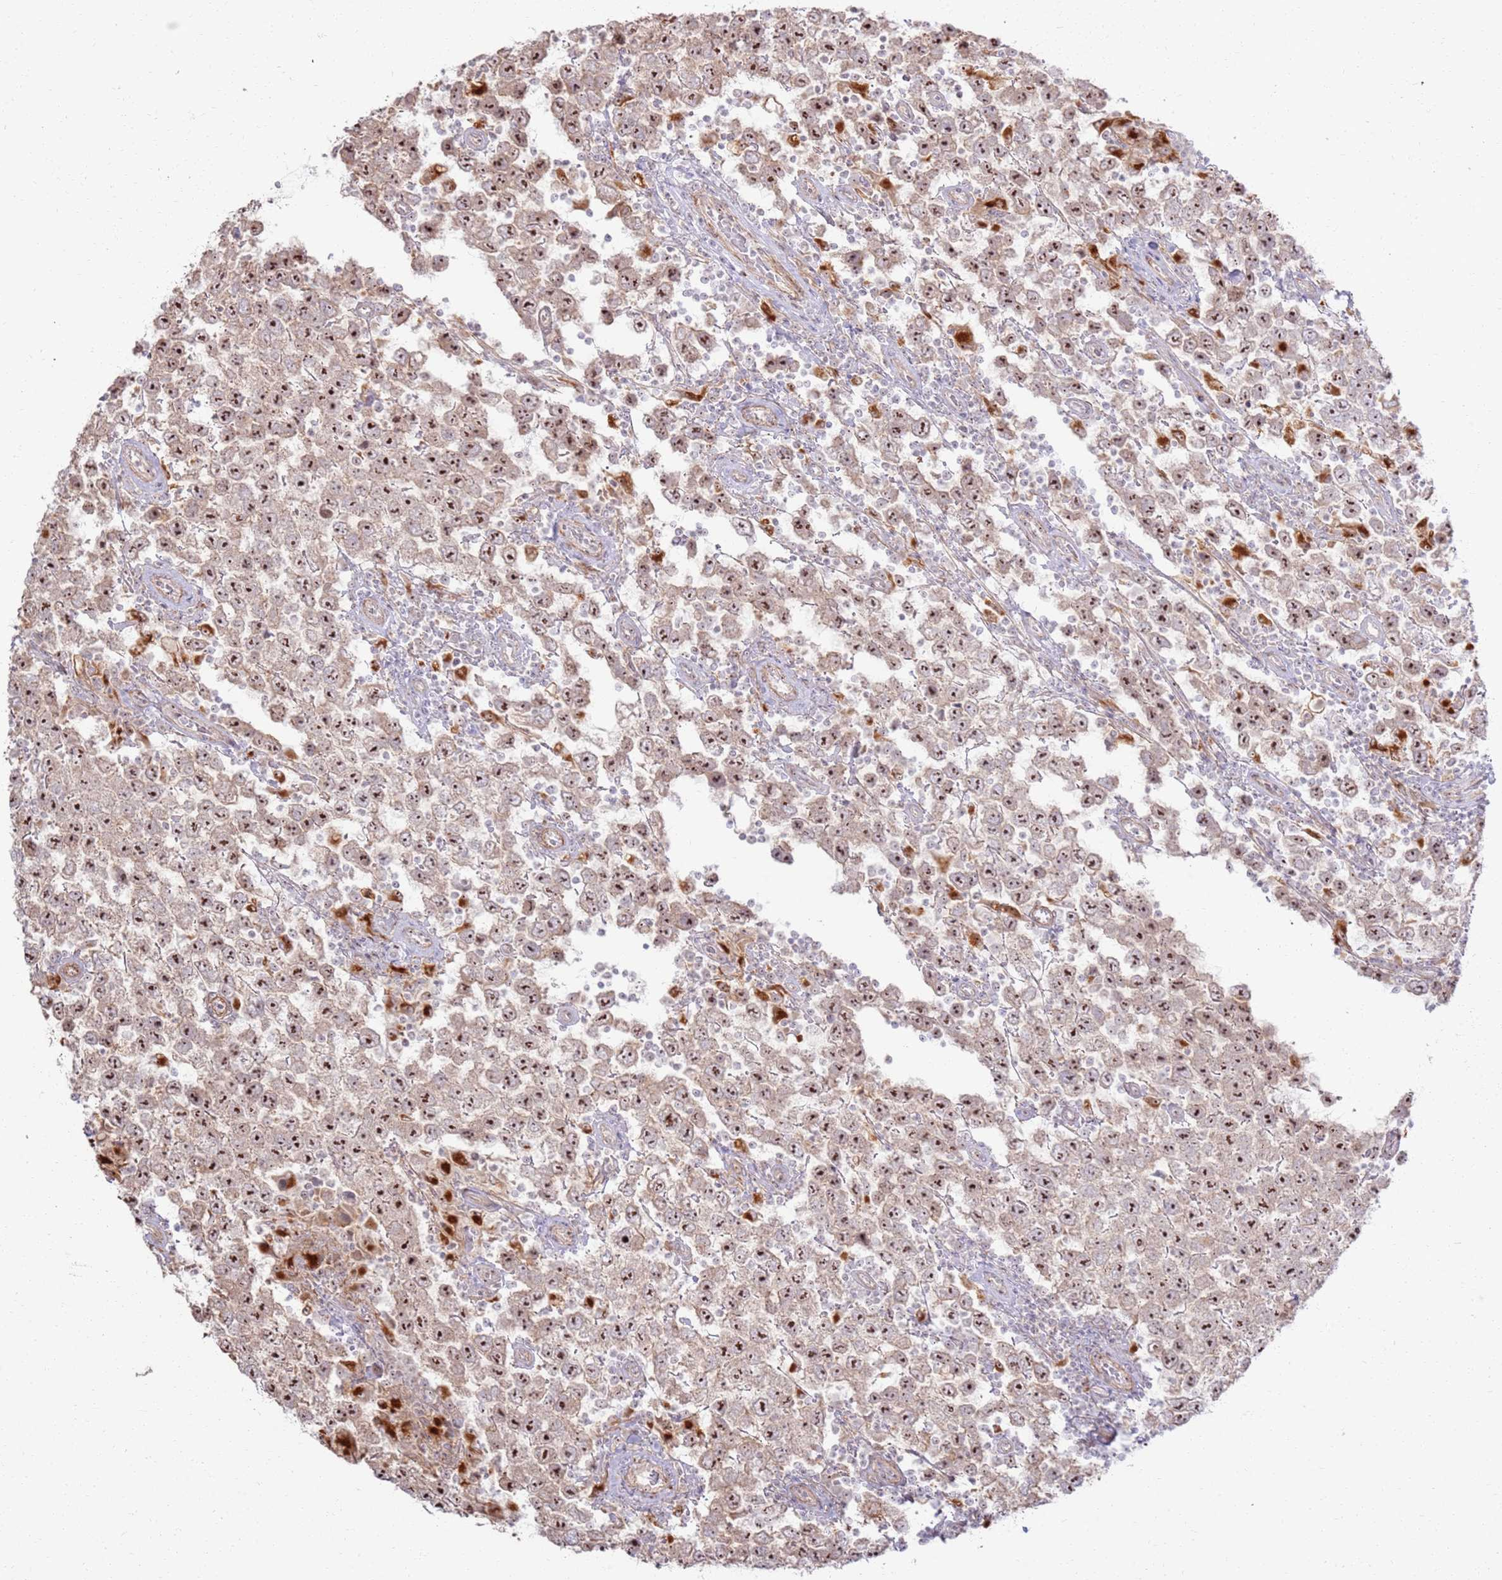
{"staining": {"intensity": "moderate", "quantity": ">75%", "location": "nuclear"}, "tissue": "testis cancer", "cell_type": "Tumor cells", "image_type": "cancer", "snomed": [{"axis": "morphology", "description": "Normal tissue, NOS"}, {"axis": "morphology", "description": "Urothelial carcinoma, High grade"}, {"axis": "morphology", "description": "Seminoma, NOS"}, {"axis": "morphology", "description": "Carcinoma, Embryonal, NOS"}, {"axis": "topography", "description": "Urinary bladder"}, {"axis": "topography", "description": "Testis"}], "caption": "Human testis embryonal carcinoma stained with a protein marker reveals moderate staining in tumor cells.", "gene": "CNPY1", "patient": {"sex": "male", "age": 41}}